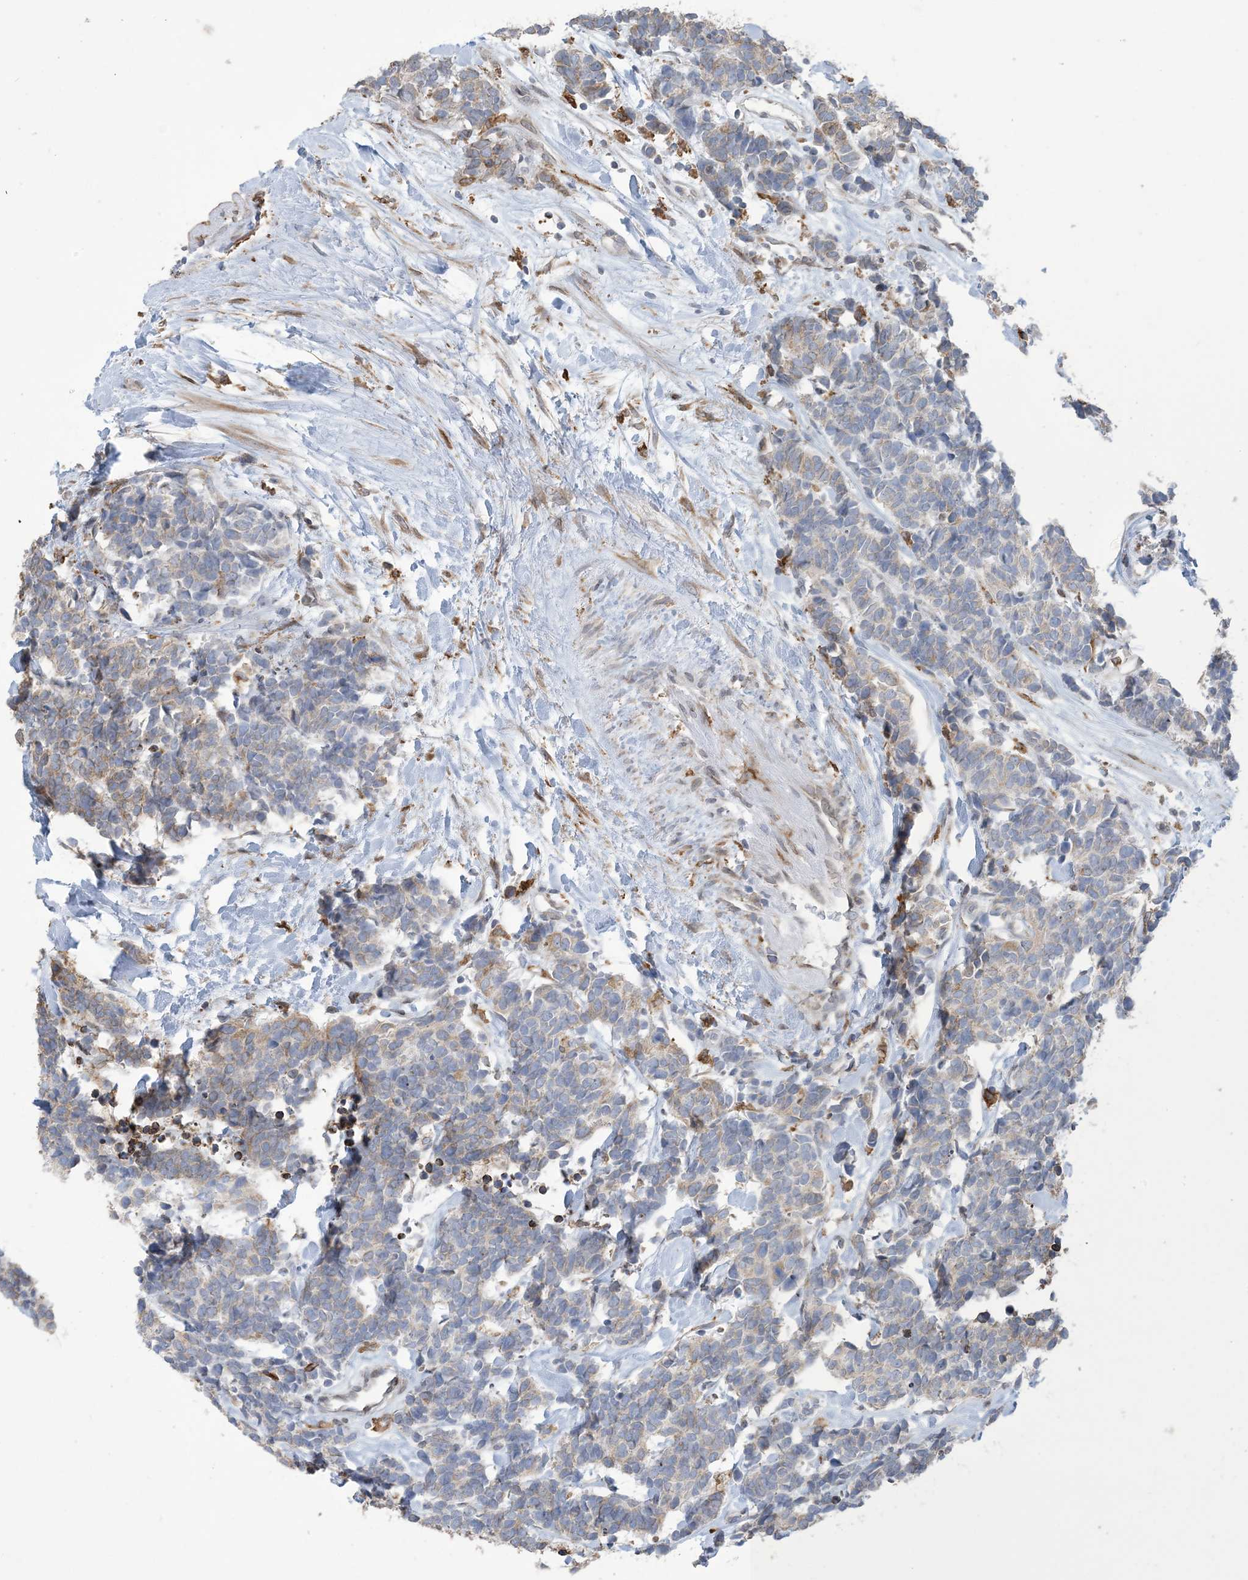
{"staining": {"intensity": "negative", "quantity": "none", "location": "none"}, "tissue": "carcinoid", "cell_type": "Tumor cells", "image_type": "cancer", "snomed": [{"axis": "morphology", "description": "Carcinoma, NOS"}, {"axis": "morphology", "description": "Carcinoid, malignant, NOS"}, {"axis": "topography", "description": "Urinary bladder"}], "caption": "Micrograph shows no protein staining in tumor cells of carcinoma tissue. (DAB (3,3'-diaminobenzidine) immunohistochemistry (IHC), high magnification).", "gene": "SHANK1", "patient": {"sex": "male", "age": 57}}